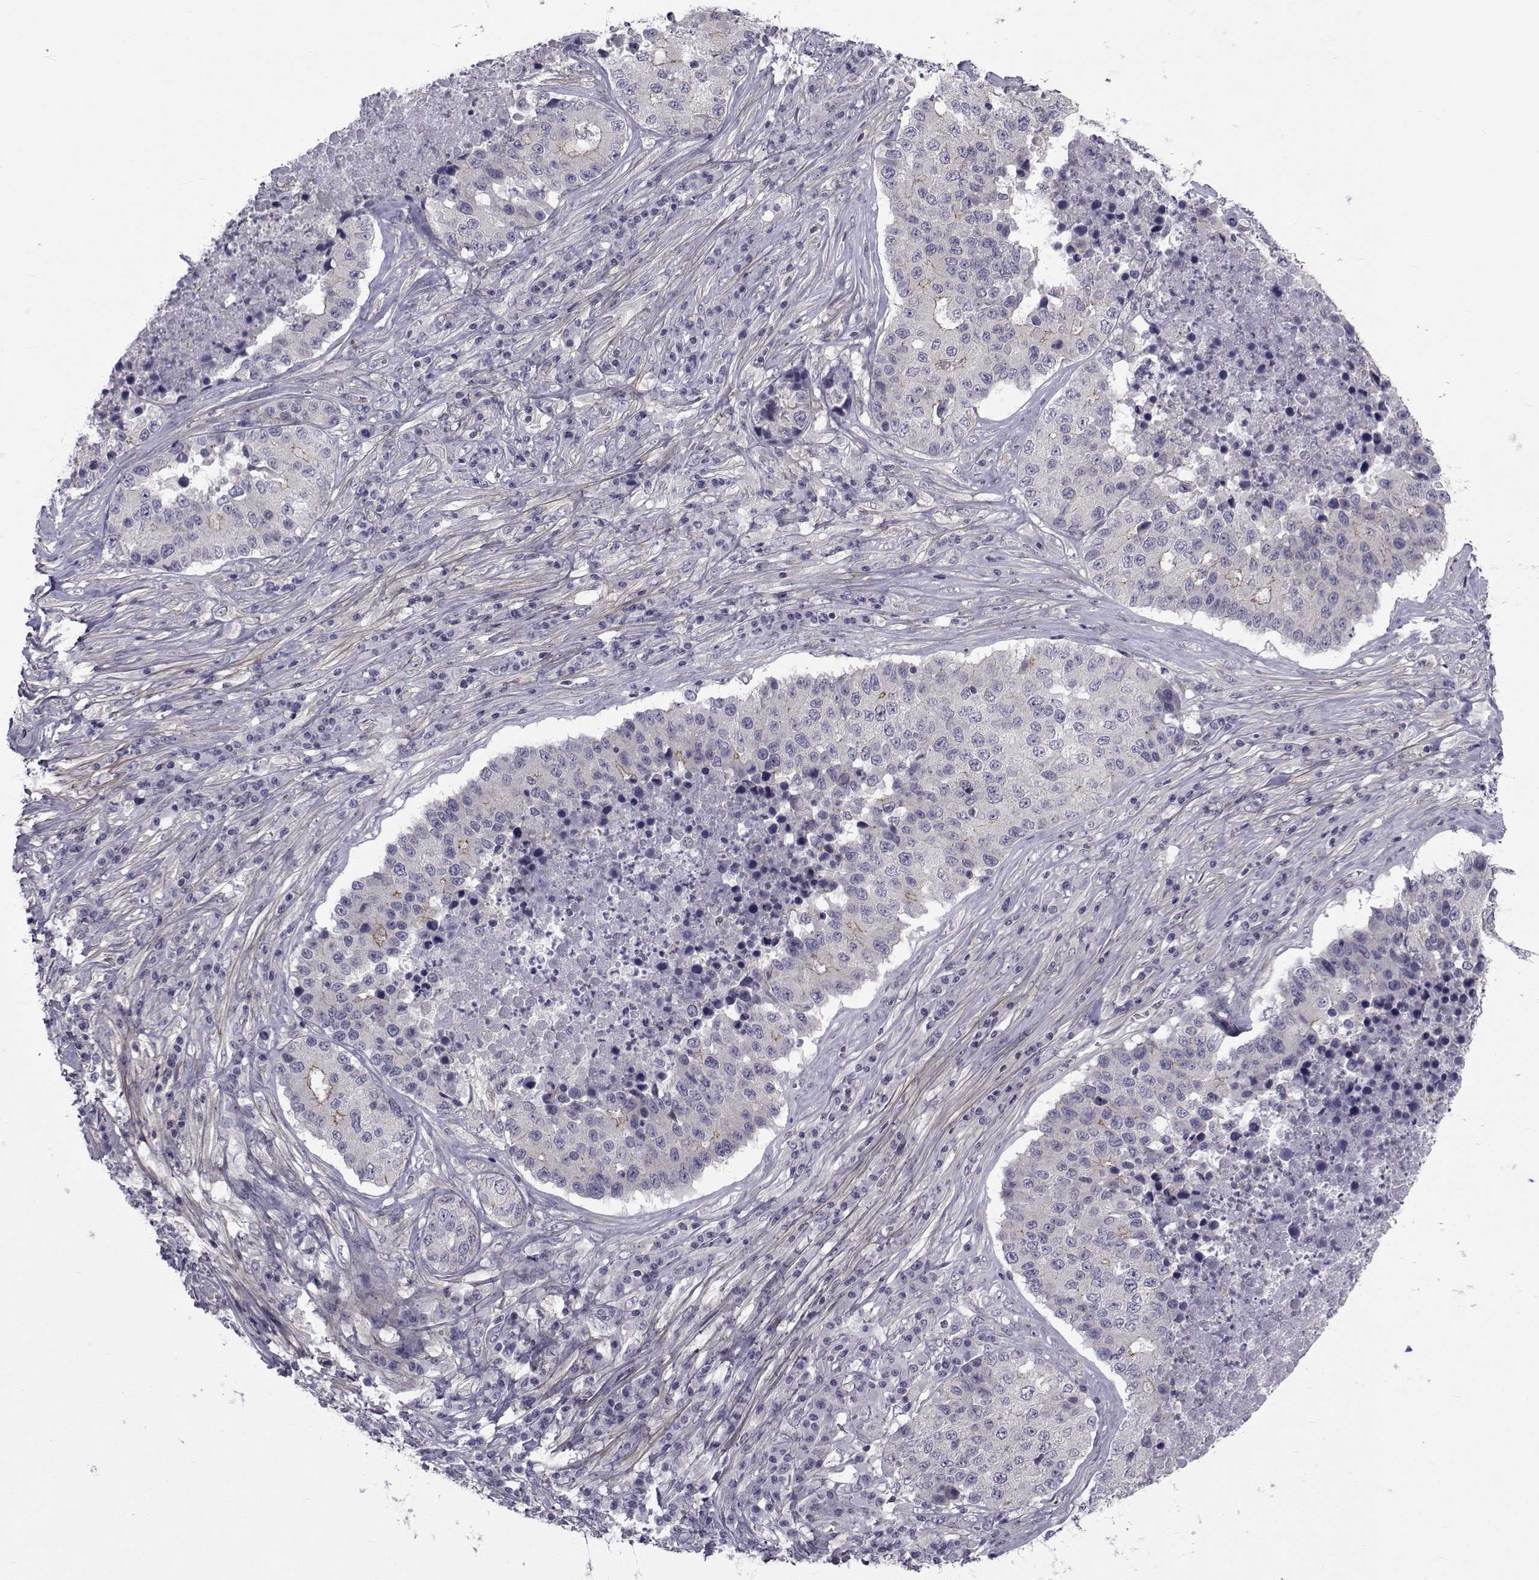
{"staining": {"intensity": "moderate", "quantity": "<25%", "location": "cytoplasmic/membranous"}, "tissue": "stomach cancer", "cell_type": "Tumor cells", "image_type": "cancer", "snomed": [{"axis": "morphology", "description": "Adenocarcinoma, NOS"}, {"axis": "topography", "description": "Stomach"}], "caption": "Immunohistochemical staining of human adenocarcinoma (stomach) displays low levels of moderate cytoplasmic/membranous staining in about <25% of tumor cells. (DAB = brown stain, brightfield microscopy at high magnification).", "gene": "SLC30A10", "patient": {"sex": "male", "age": 71}}